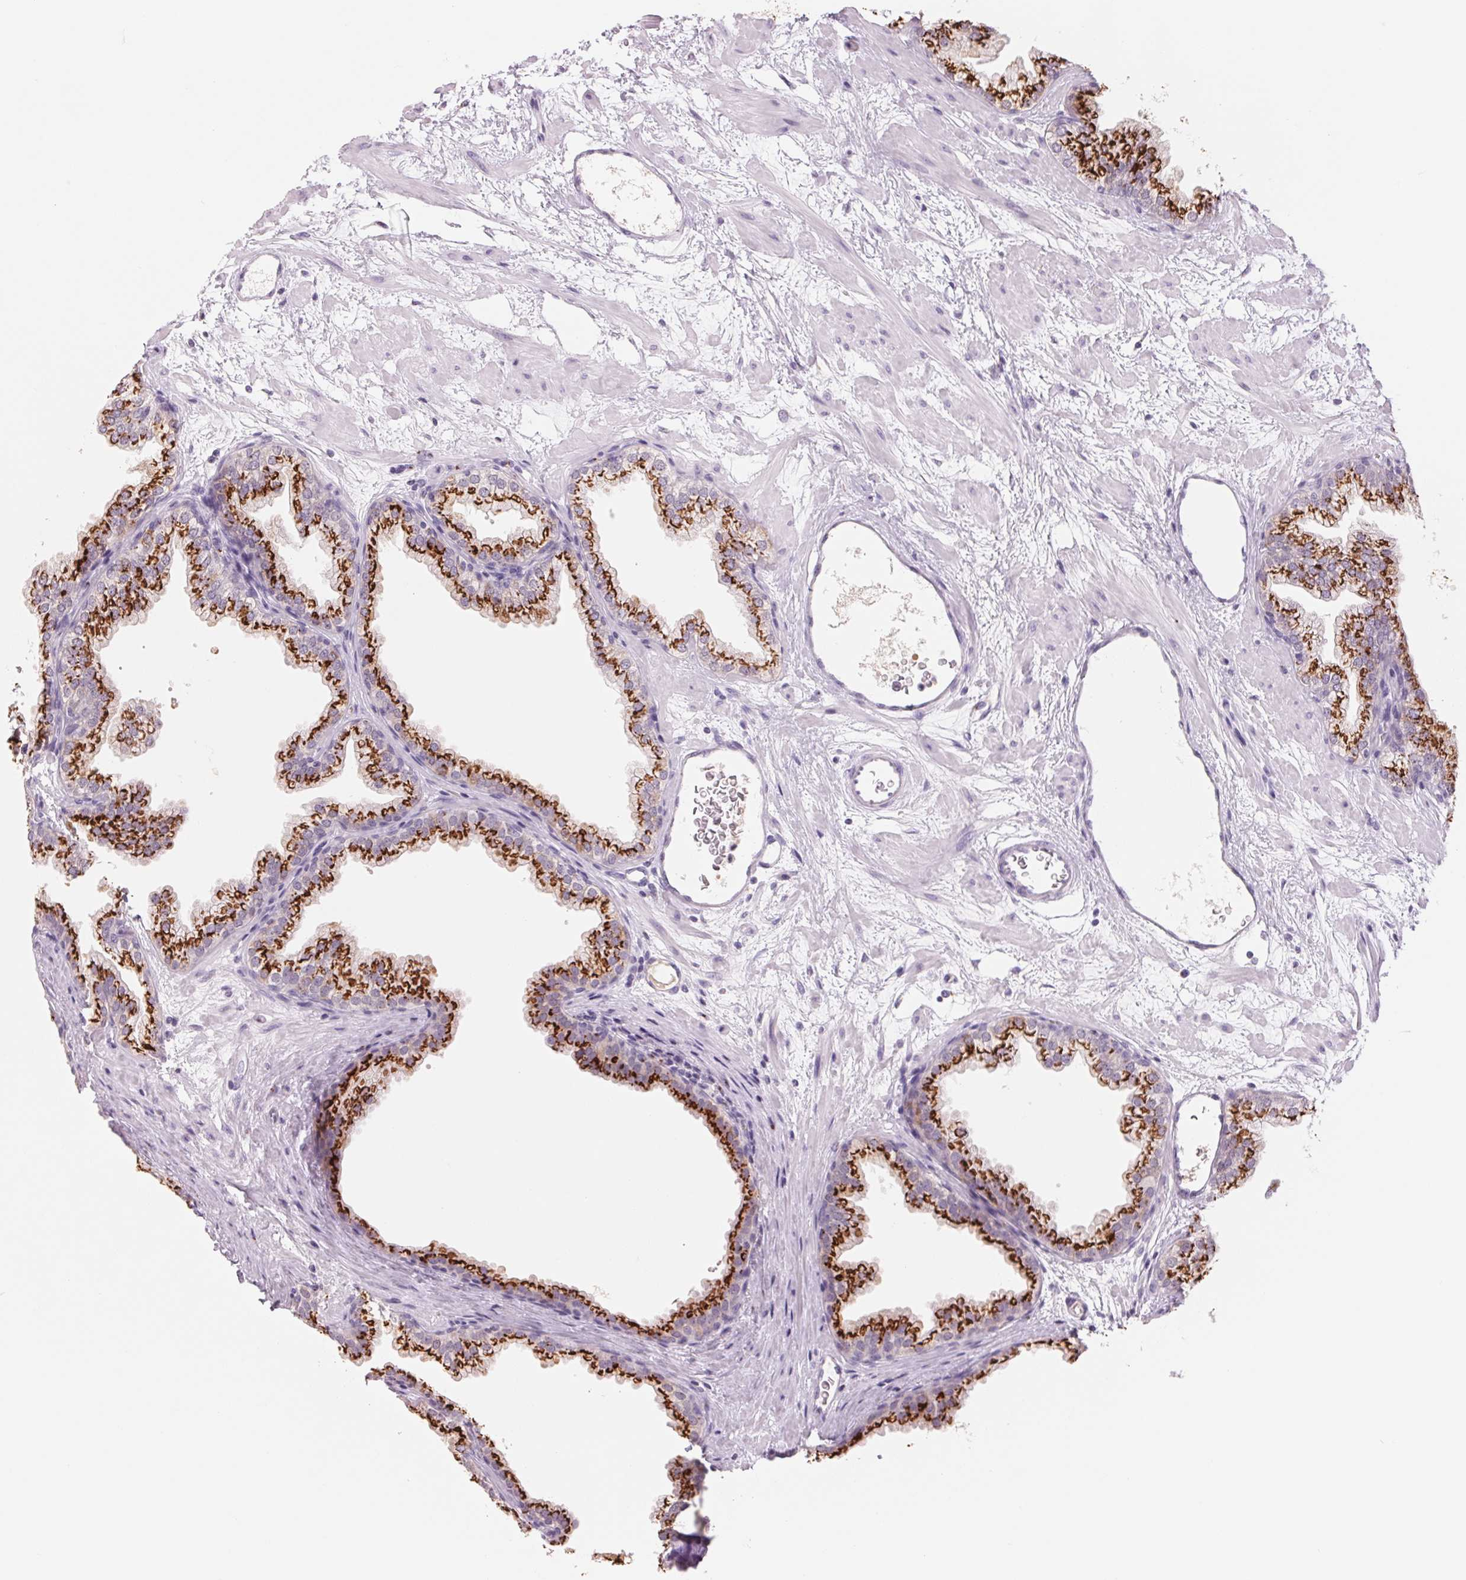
{"staining": {"intensity": "strong", "quantity": ">75%", "location": "cytoplasmic/membranous"}, "tissue": "prostate", "cell_type": "Glandular cells", "image_type": "normal", "snomed": [{"axis": "morphology", "description": "Normal tissue, NOS"}, {"axis": "topography", "description": "Prostate"}], "caption": "Brown immunohistochemical staining in normal prostate demonstrates strong cytoplasmic/membranous positivity in approximately >75% of glandular cells. (DAB IHC, brown staining for protein, blue staining for nuclei).", "gene": "GALNT7", "patient": {"sex": "male", "age": 37}}